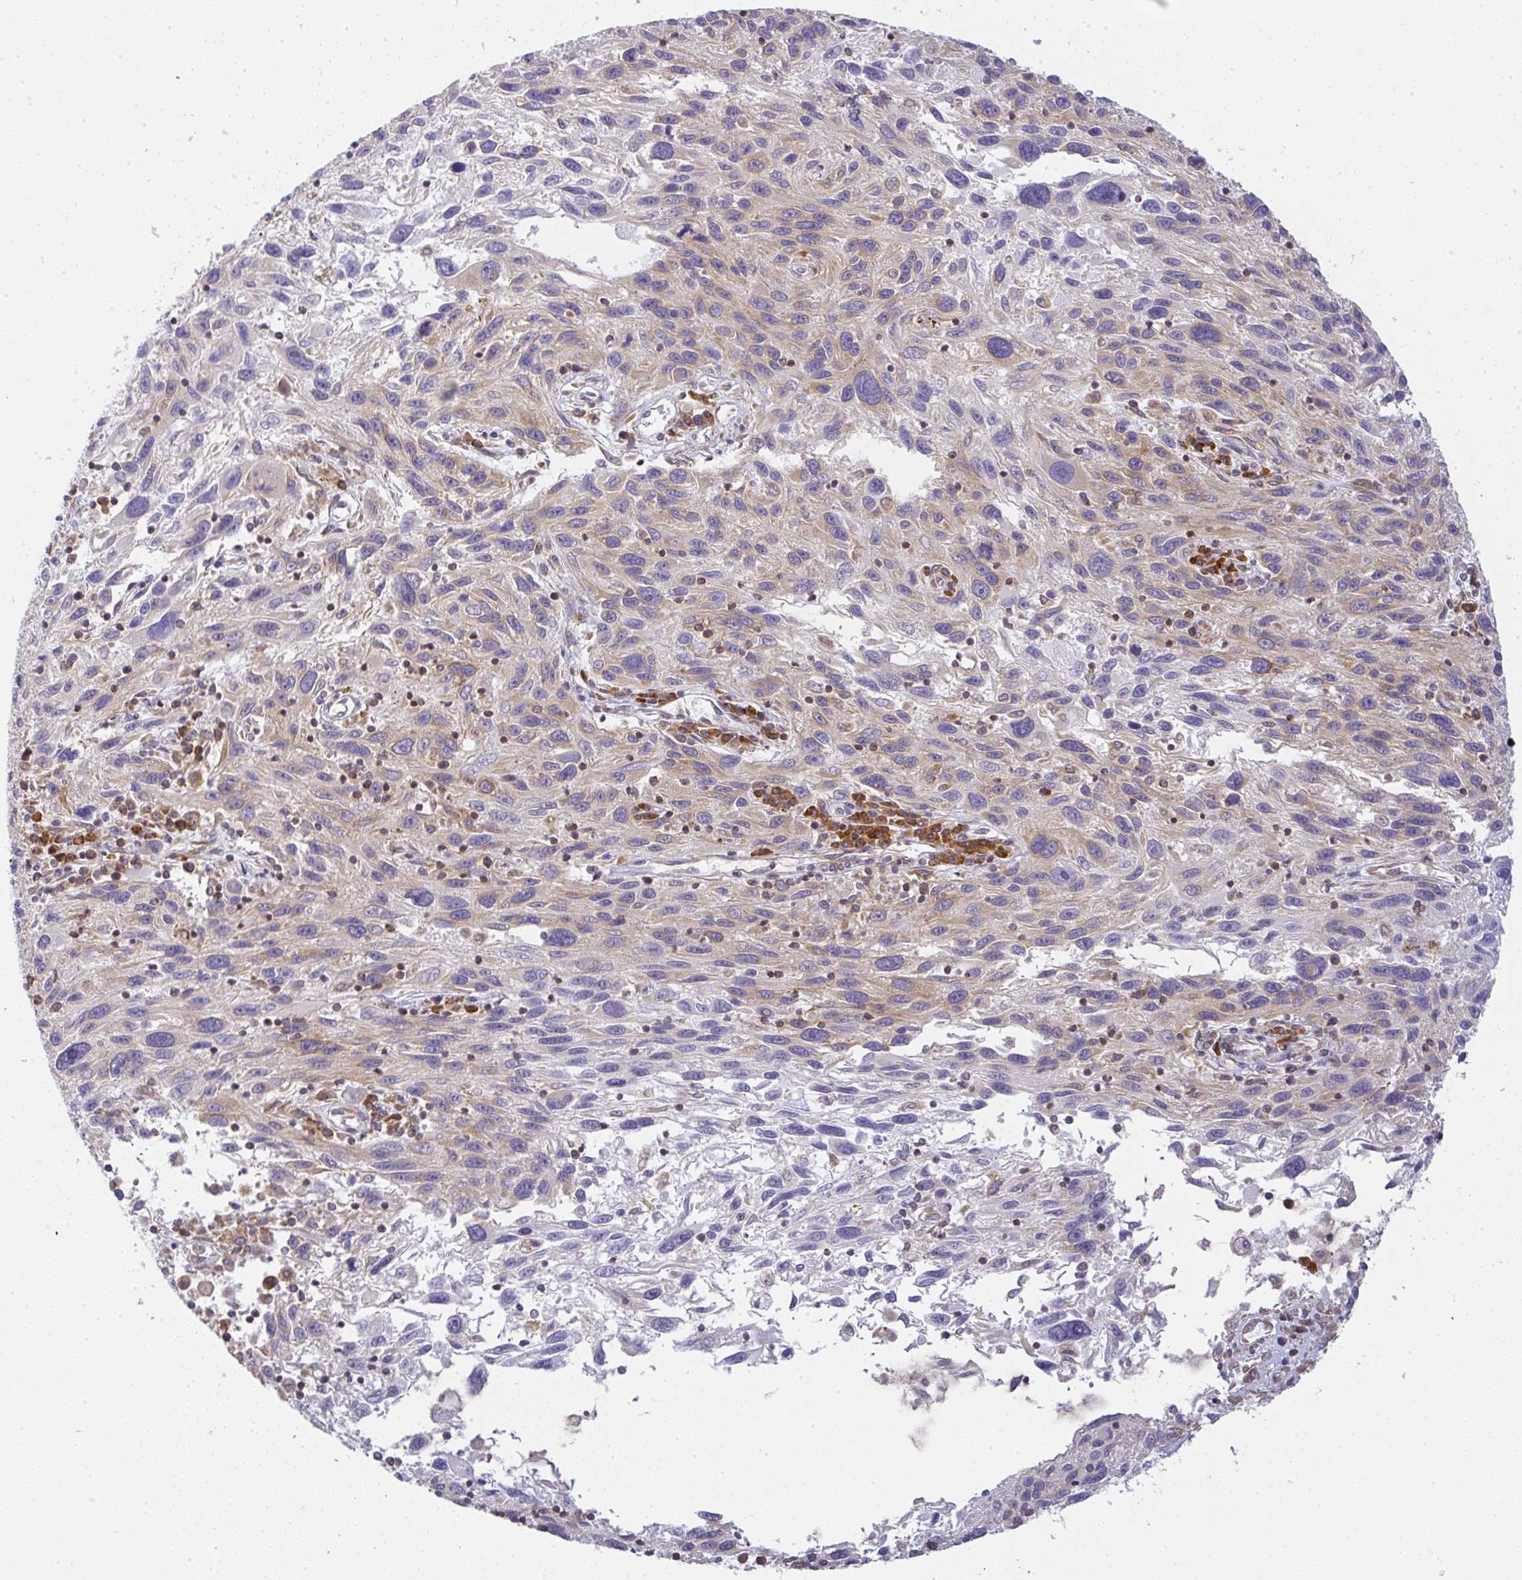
{"staining": {"intensity": "moderate", "quantity": "<25%", "location": "cytoplasmic/membranous,nuclear"}, "tissue": "melanoma", "cell_type": "Tumor cells", "image_type": "cancer", "snomed": [{"axis": "morphology", "description": "Malignant melanoma, NOS"}, {"axis": "topography", "description": "Skin"}], "caption": "Immunohistochemistry of melanoma exhibits low levels of moderate cytoplasmic/membranous and nuclear staining in approximately <25% of tumor cells.", "gene": "DERL2", "patient": {"sex": "male", "age": 53}}